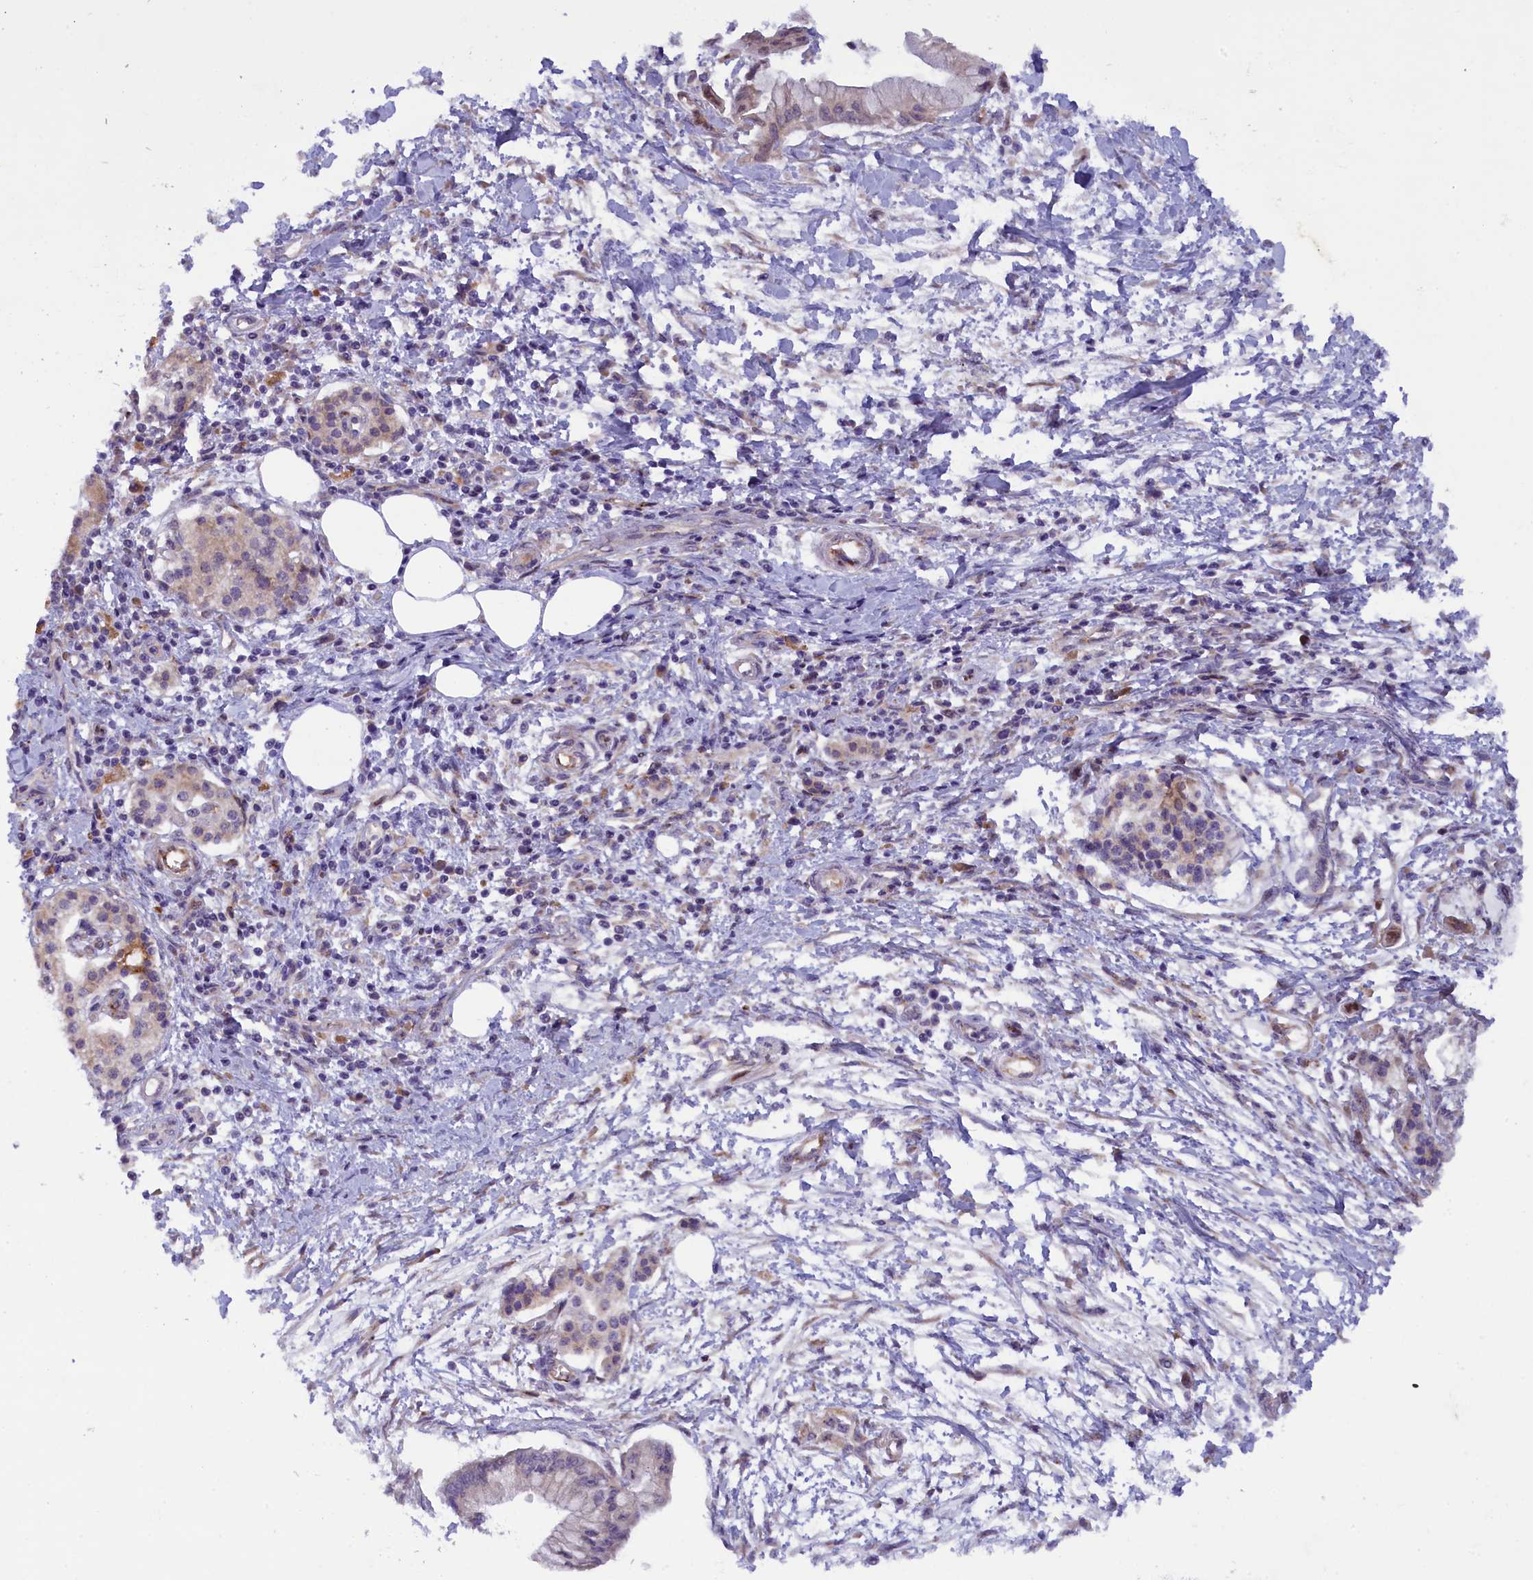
{"staining": {"intensity": "weak", "quantity": "<25%", "location": "cytoplasmic/membranous"}, "tissue": "pancreatic cancer", "cell_type": "Tumor cells", "image_type": "cancer", "snomed": [{"axis": "morphology", "description": "Adenocarcinoma, NOS"}, {"axis": "topography", "description": "Pancreas"}], "caption": "Pancreatic cancer (adenocarcinoma) was stained to show a protein in brown. There is no significant expression in tumor cells.", "gene": "CCDC9B", "patient": {"sex": "male", "age": 48}}